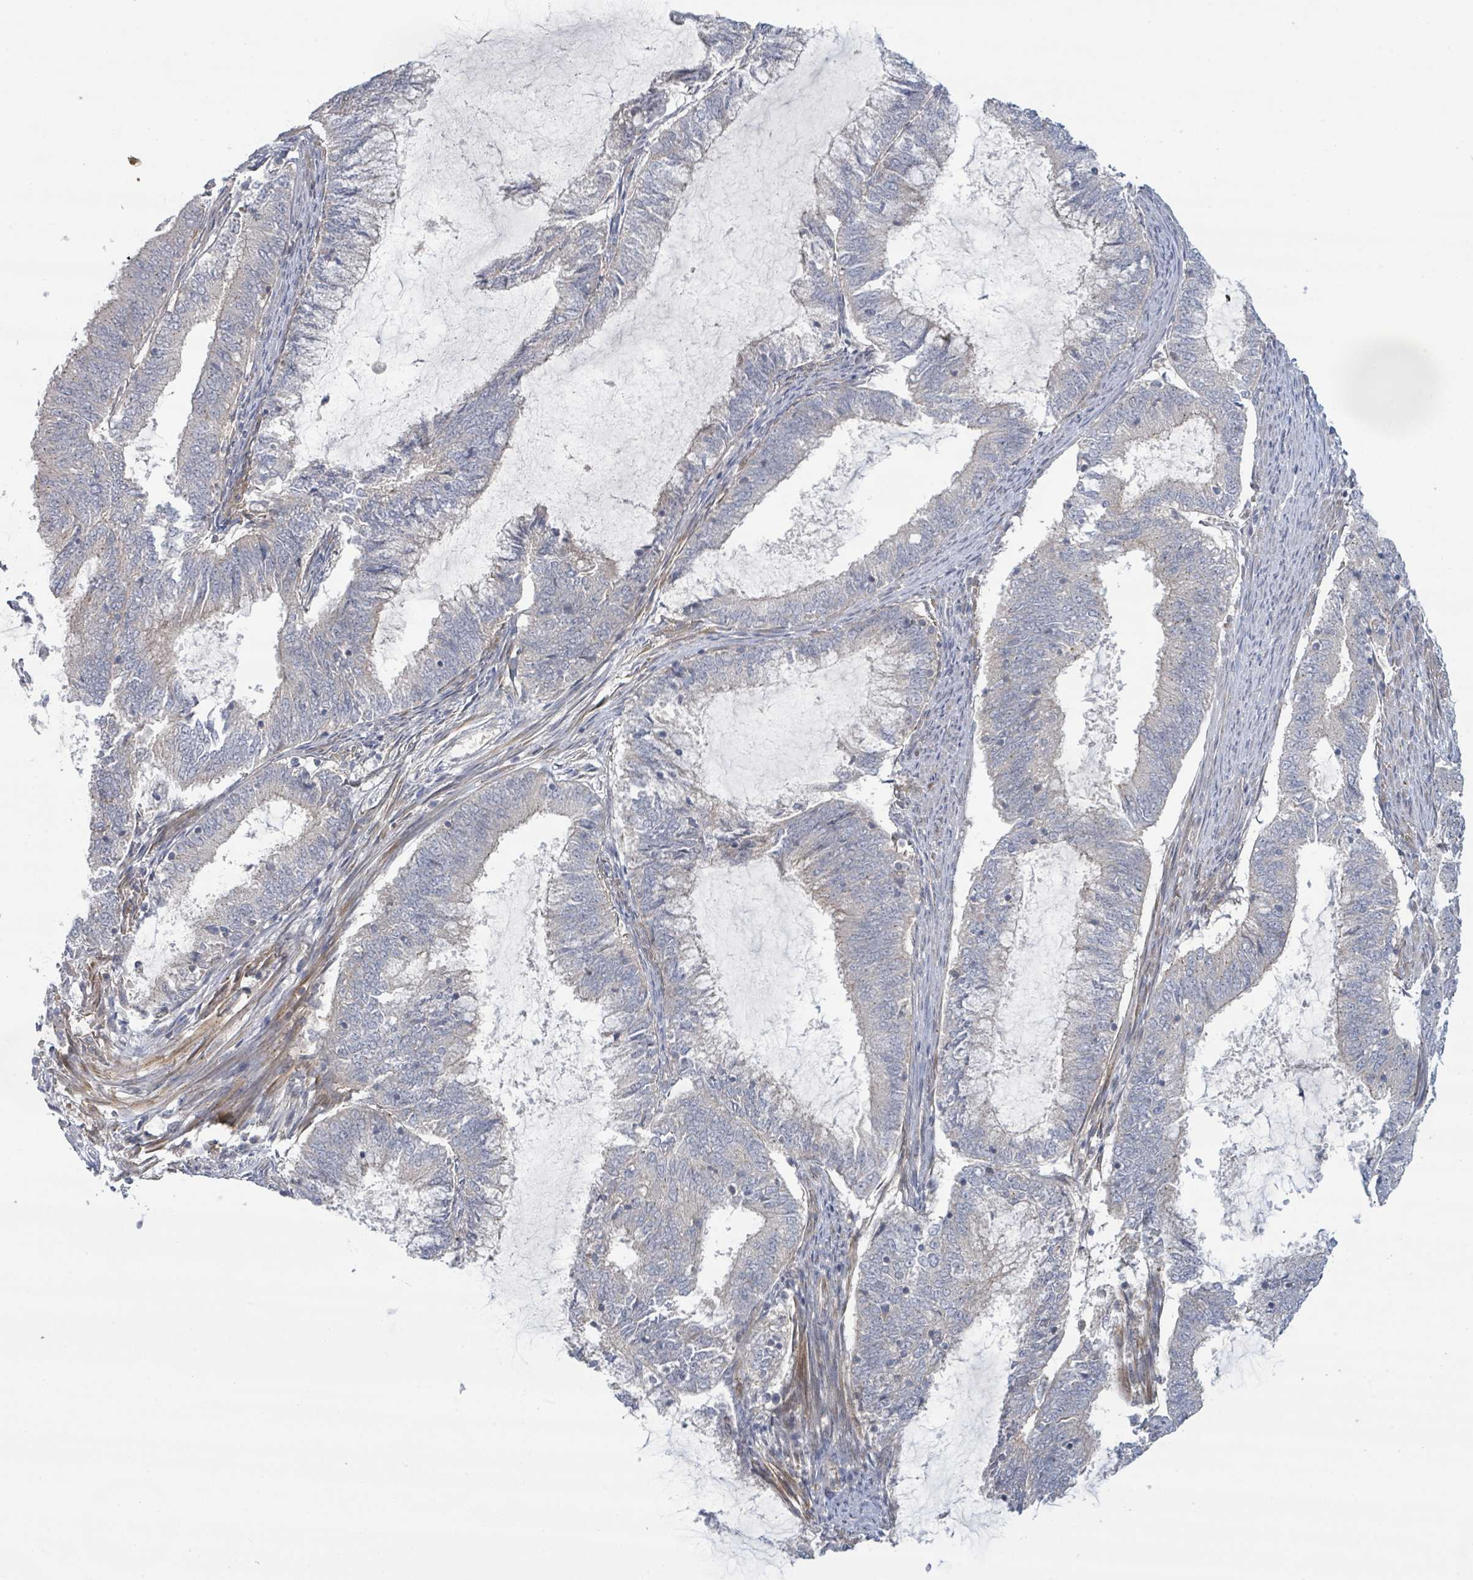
{"staining": {"intensity": "negative", "quantity": "none", "location": "none"}, "tissue": "endometrial cancer", "cell_type": "Tumor cells", "image_type": "cancer", "snomed": [{"axis": "morphology", "description": "Adenocarcinoma, NOS"}, {"axis": "topography", "description": "Endometrium"}], "caption": "Tumor cells are negative for brown protein staining in endometrial cancer. (DAB (3,3'-diaminobenzidine) IHC, high magnification).", "gene": "COL5A3", "patient": {"sex": "female", "age": 51}}